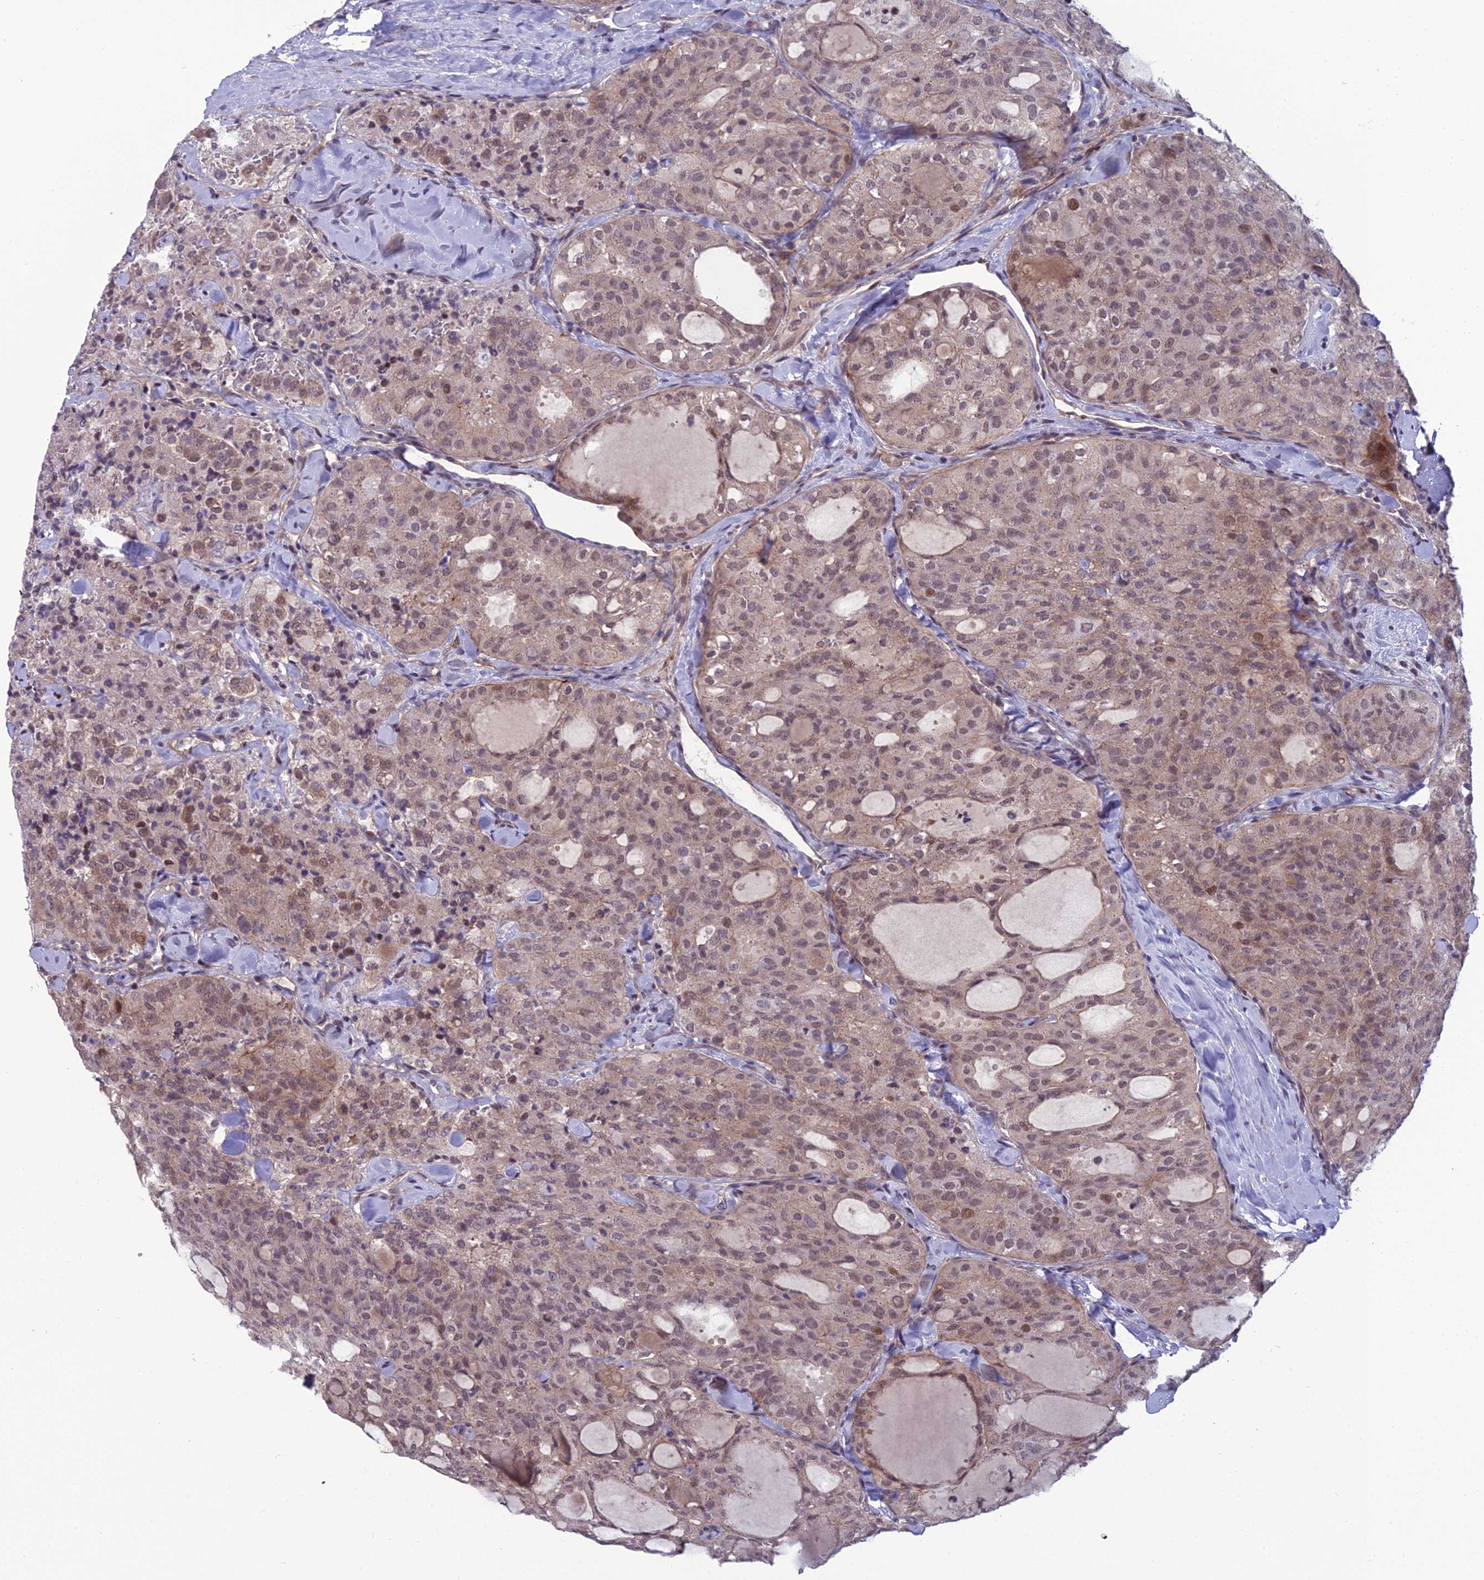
{"staining": {"intensity": "weak", "quantity": "25%-75%", "location": "cytoplasmic/membranous,nuclear"}, "tissue": "thyroid cancer", "cell_type": "Tumor cells", "image_type": "cancer", "snomed": [{"axis": "morphology", "description": "Follicular adenoma carcinoma, NOS"}, {"axis": "topography", "description": "Thyroid gland"}], "caption": "A brown stain shows weak cytoplasmic/membranous and nuclear positivity of a protein in human thyroid cancer (follicular adenoma carcinoma) tumor cells.", "gene": "FBRS", "patient": {"sex": "male", "age": 75}}